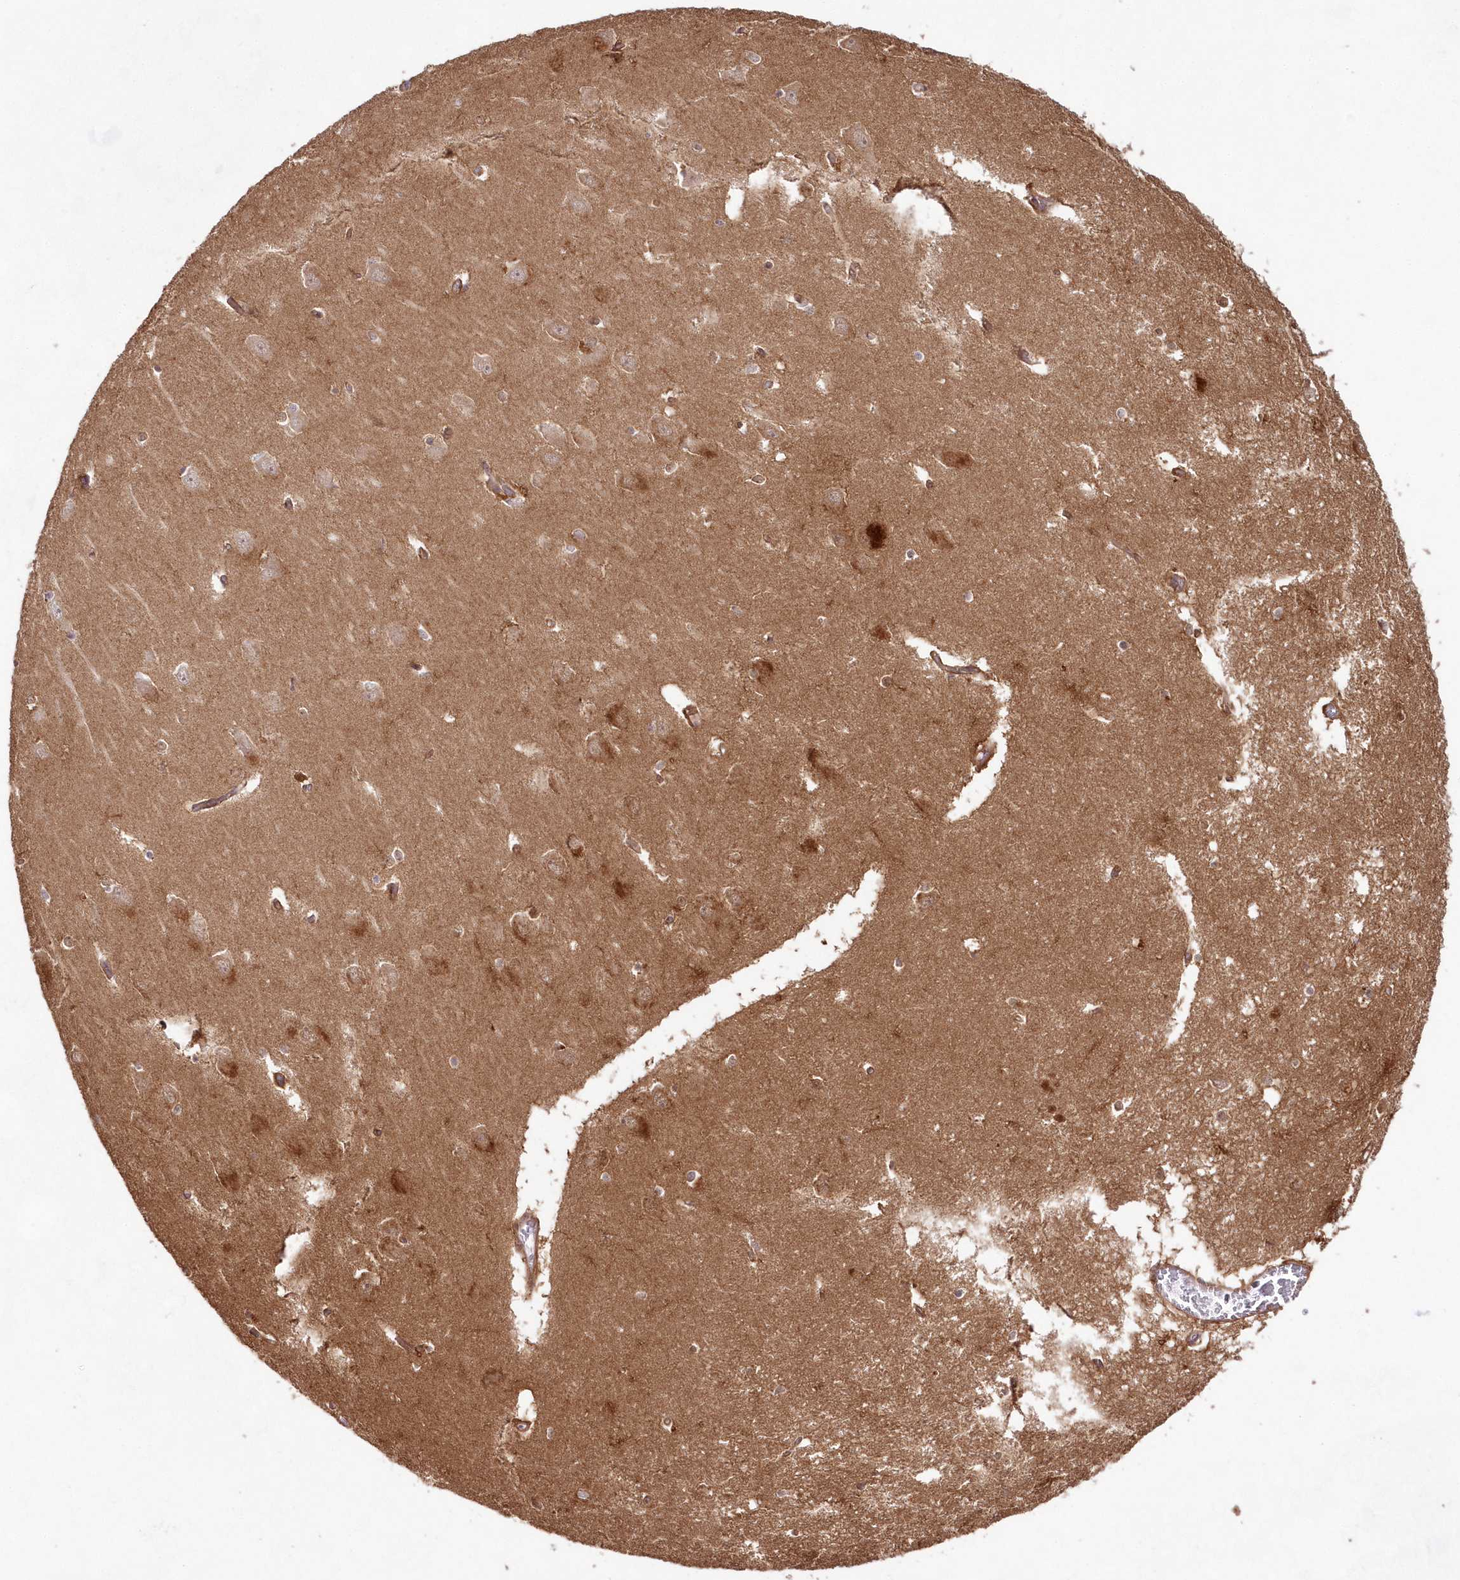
{"staining": {"intensity": "negative", "quantity": "none", "location": "none"}, "tissue": "hippocampus", "cell_type": "Glial cells", "image_type": "normal", "snomed": [{"axis": "morphology", "description": "Normal tissue, NOS"}, {"axis": "topography", "description": "Hippocampus"}], "caption": "Photomicrograph shows no significant protein staining in glial cells of unremarkable hippocampus.", "gene": "IMPA1", "patient": {"sex": "male", "age": 70}}